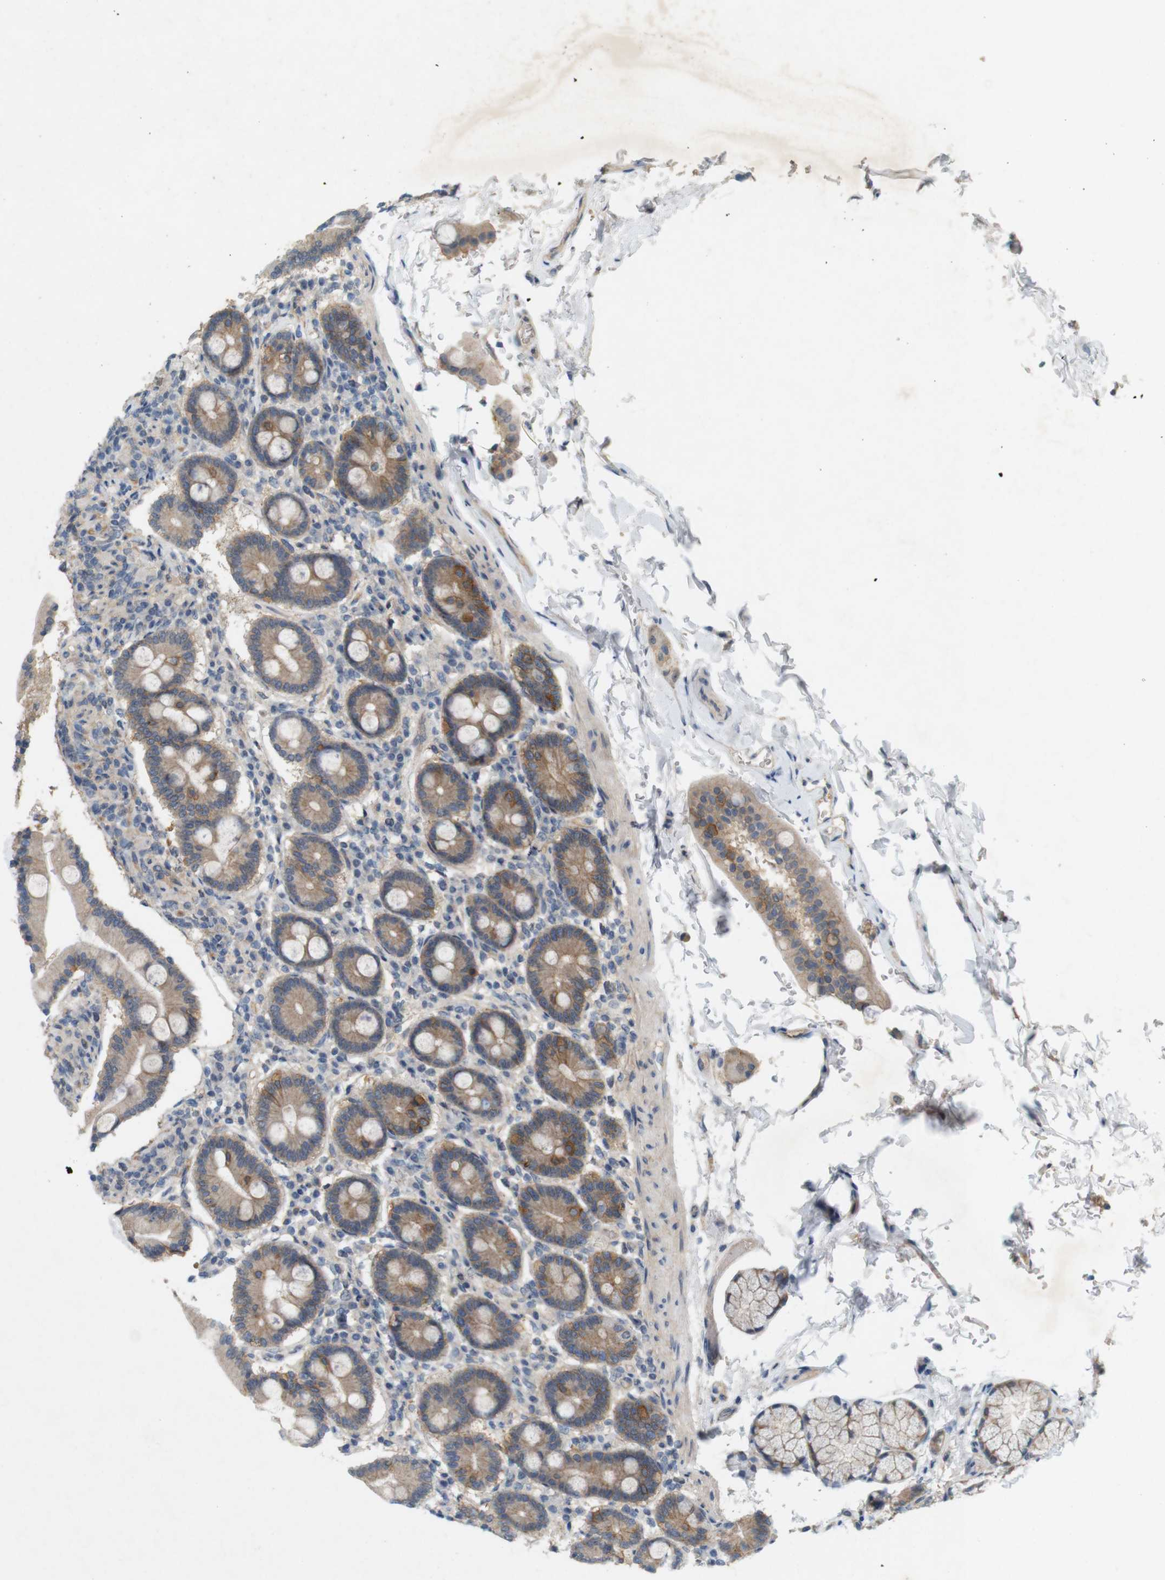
{"staining": {"intensity": "weak", "quantity": ">75%", "location": "cytoplasmic/membranous"}, "tissue": "duodenum", "cell_type": "Glandular cells", "image_type": "normal", "snomed": [{"axis": "morphology", "description": "Normal tissue, NOS"}, {"axis": "topography", "description": "Duodenum"}], "caption": "Brown immunohistochemical staining in unremarkable human duodenum shows weak cytoplasmic/membranous staining in about >75% of glandular cells. Using DAB (3,3'-diaminobenzidine) (brown) and hematoxylin (blue) stains, captured at high magnification using brightfield microscopy.", "gene": "PVR", "patient": {"sex": "male", "age": 54}}